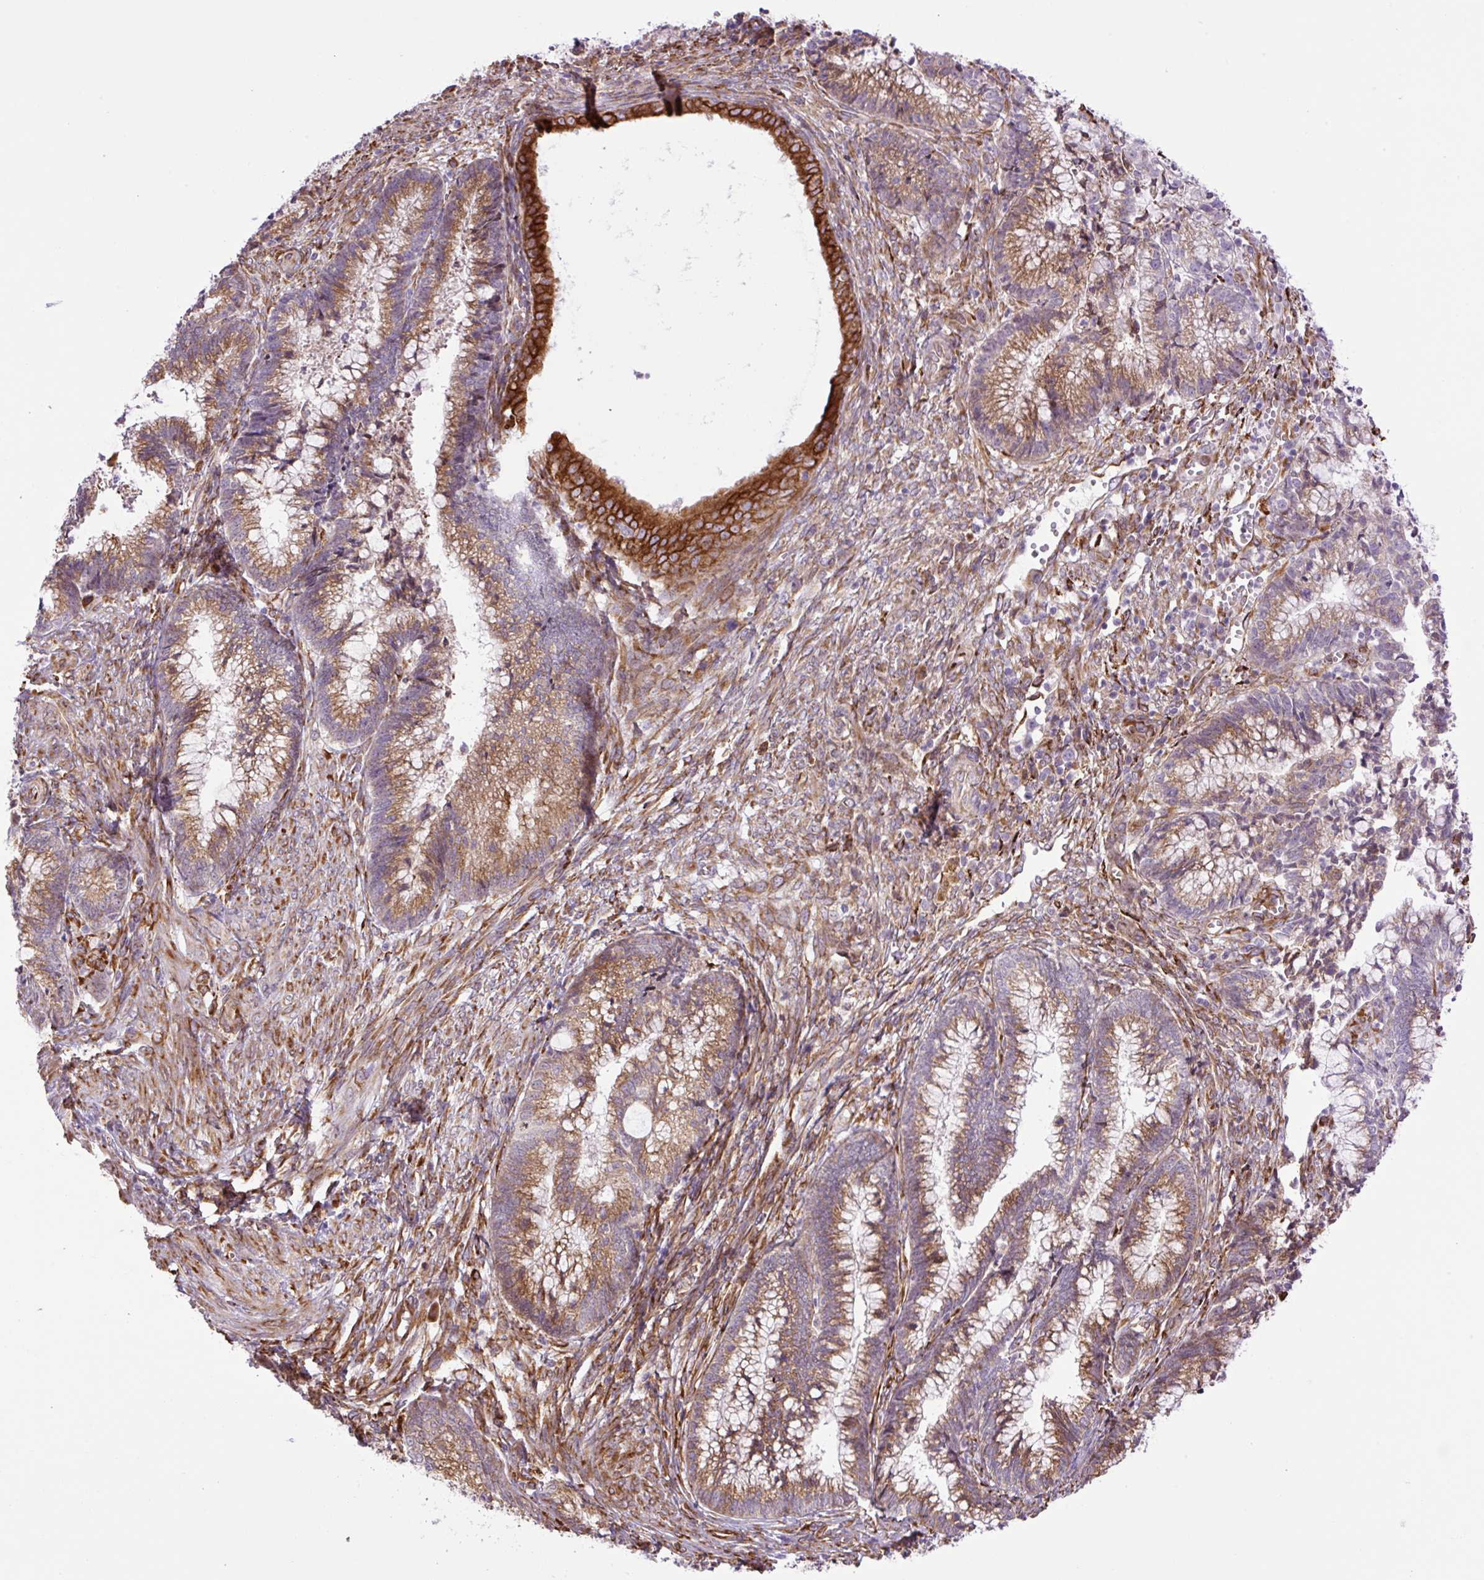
{"staining": {"intensity": "moderate", "quantity": ">75%", "location": "cytoplasmic/membranous"}, "tissue": "cervical cancer", "cell_type": "Tumor cells", "image_type": "cancer", "snomed": [{"axis": "morphology", "description": "Adenocarcinoma, NOS"}, {"axis": "topography", "description": "Cervix"}], "caption": "Immunohistochemistry micrograph of human cervical cancer stained for a protein (brown), which exhibits medium levels of moderate cytoplasmic/membranous positivity in about >75% of tumor cells.", "gene": "RAB30", "patient": {"sex": "female", "age": 44}}